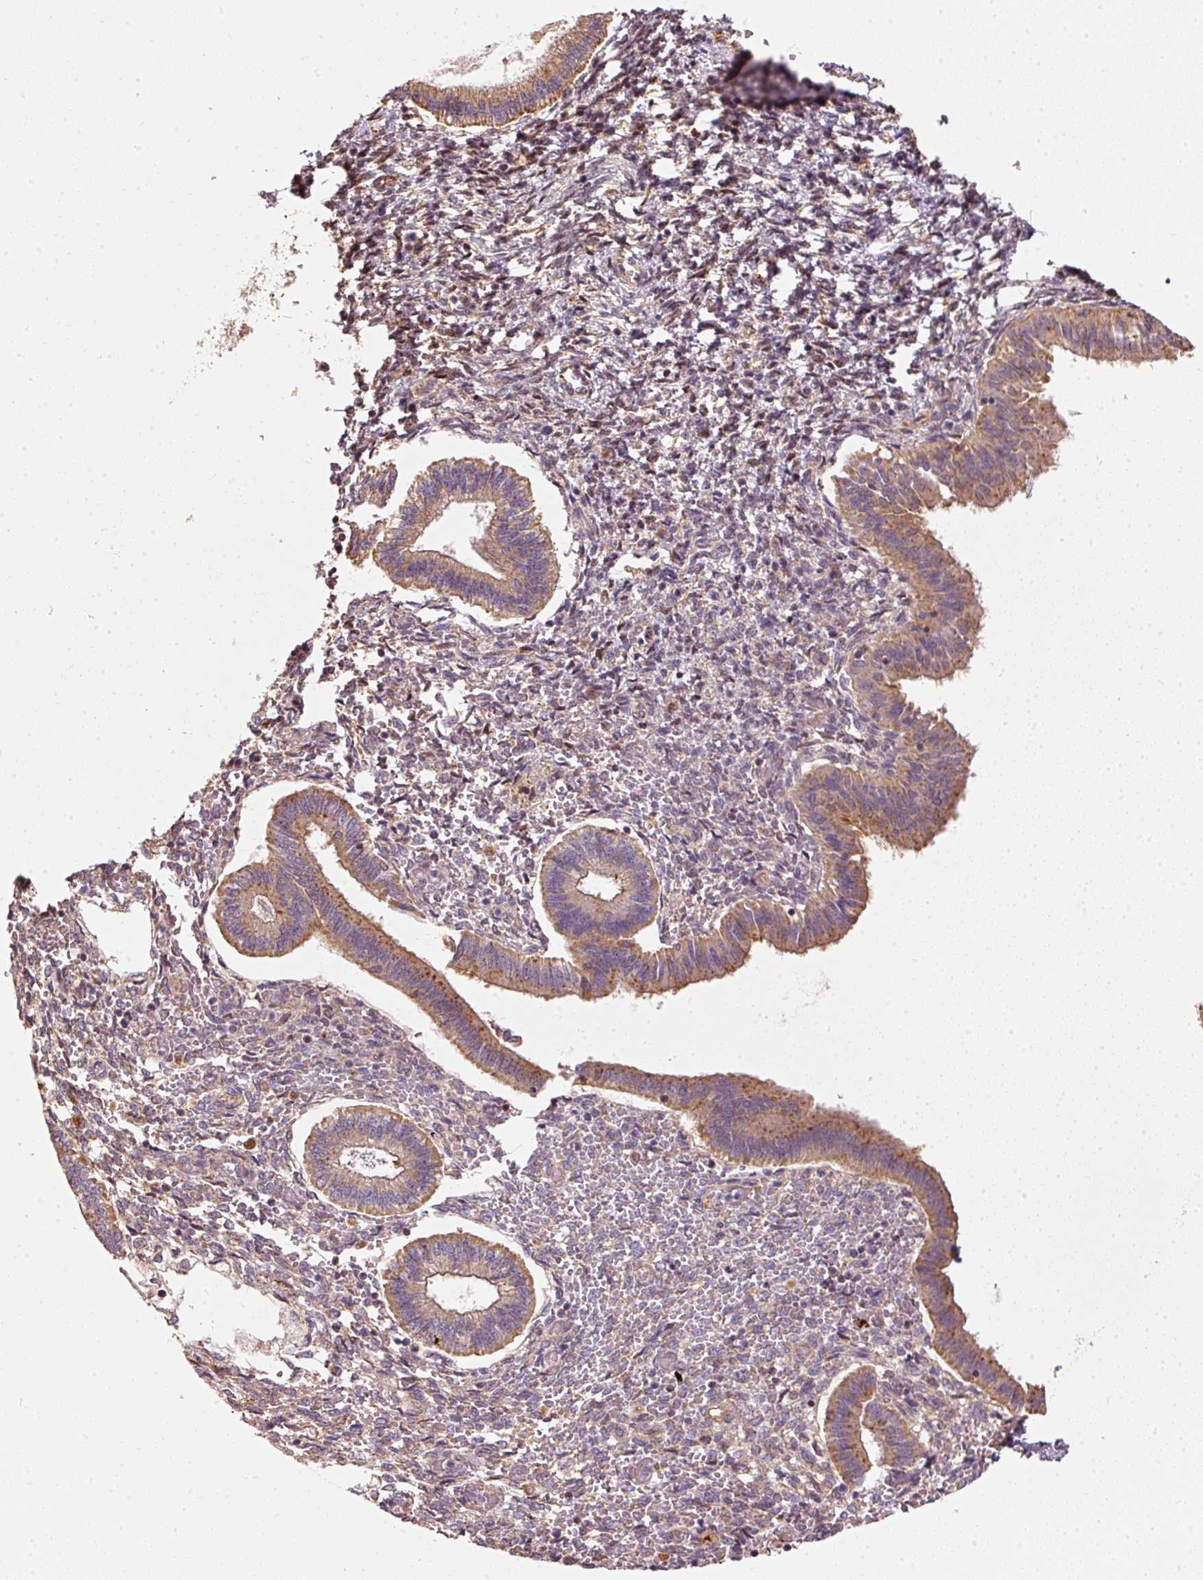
{"staining": {"intensity": "moderate", "quantity": "25%-75%", "location": "cytoplasmic/membranous"}, "tissue": "endometrium", "cell_type": "Cells in endometrial stroma", "image_type": "normal", "snomed": [{"axis": "morphology", "description": "Normal tissue, NOS"}, {"axis": "topography", "description": "Endometrium"}], "caption": "This micrograph demonstrates IHC staining of normal endometrium, with medium moderate cytoplasmic/membranous staining in about 25%-75% of cells in endometrial stroma.", "gene": "MTHFD1L", "patient": {"sex": "female", "age": 25}}